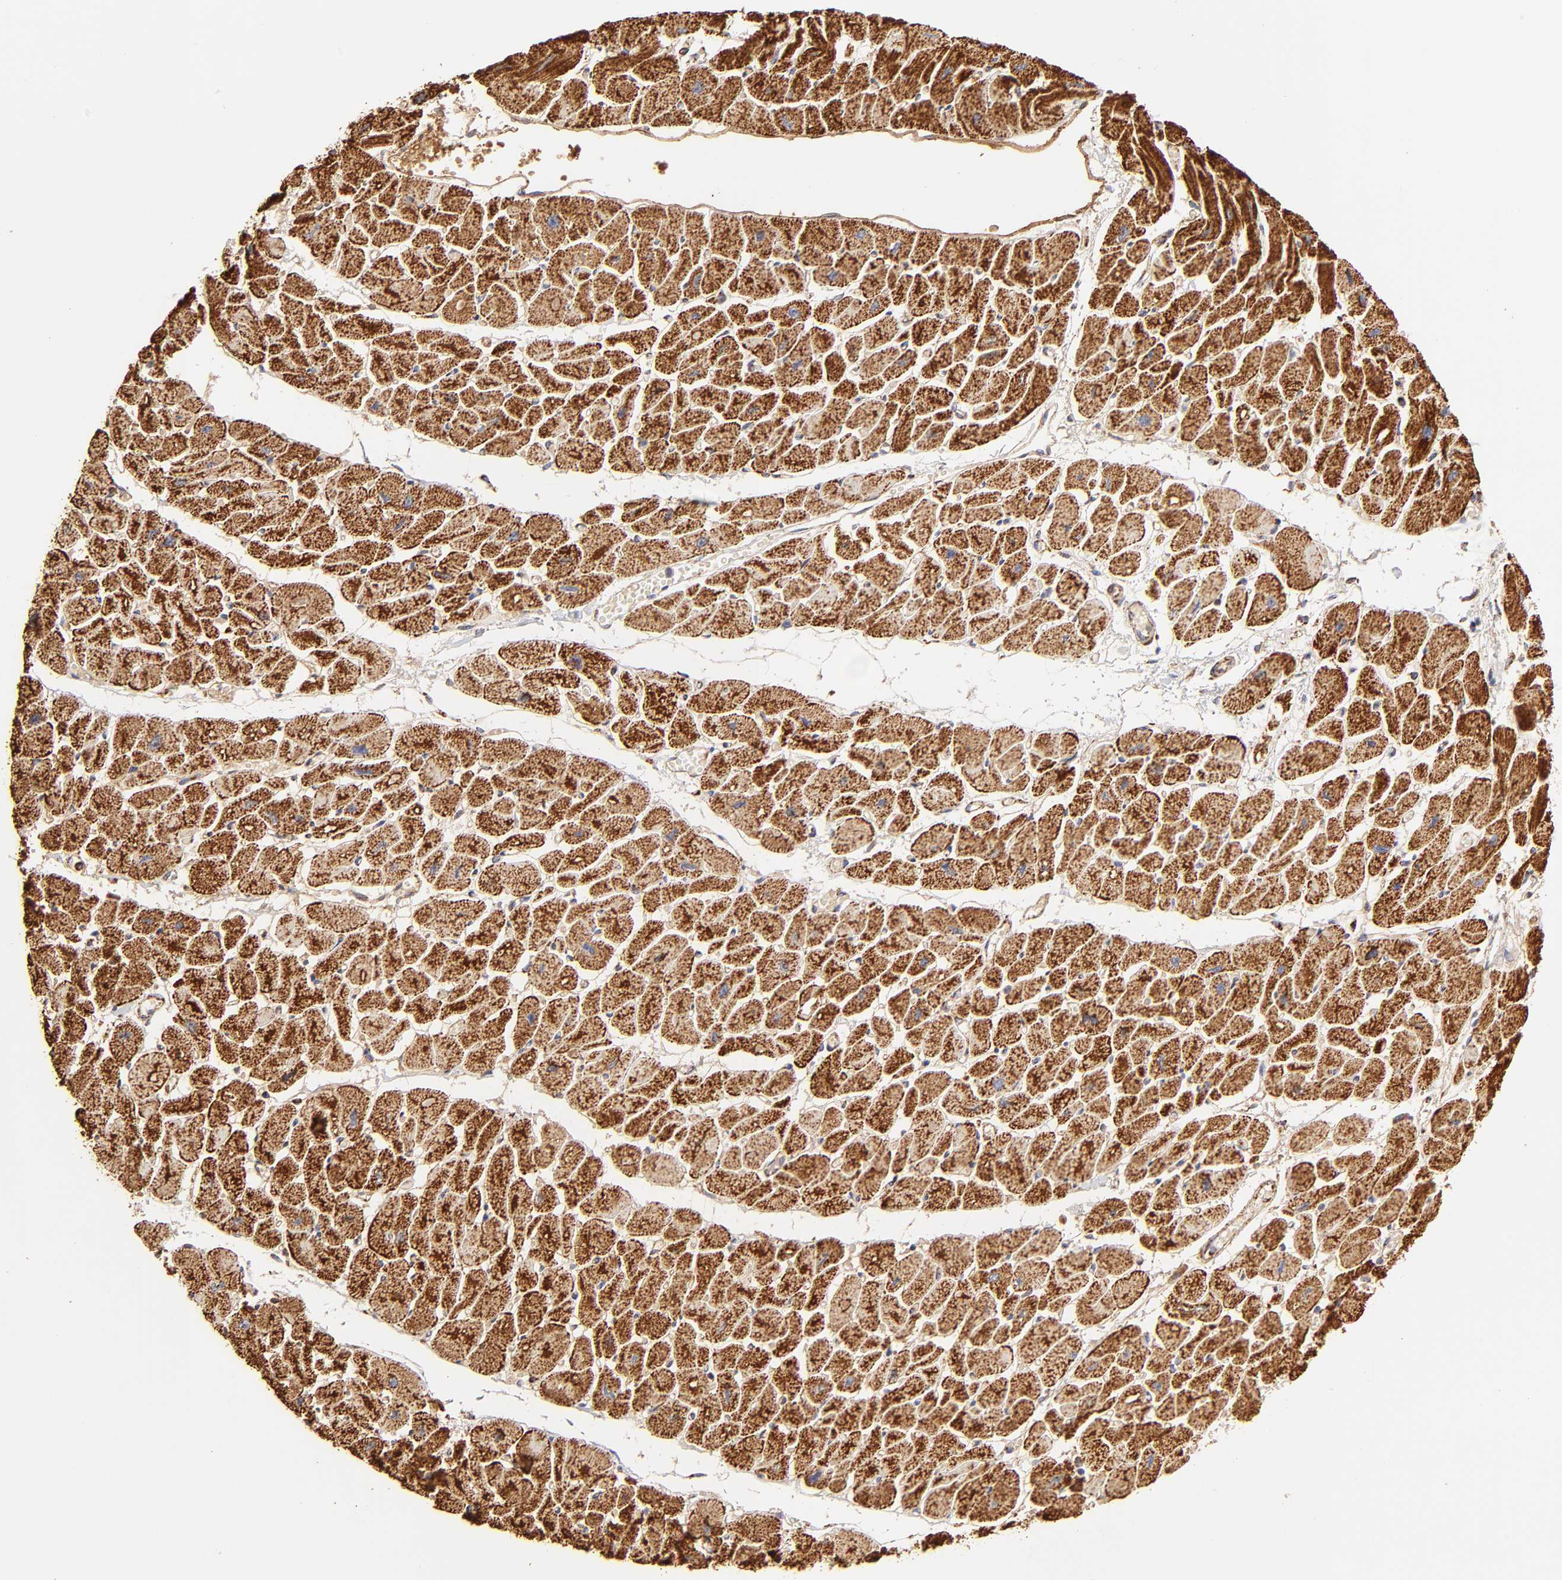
{"staining": {"intensity": "strong", "quantity": ">75%", "location": "cytoplasmic/membranous"}, "tissue": "heart muscle", "cell_type": "Cardiomyocytes", "image_type": "normal", "snomed": [{"axis": "morphology", "description": "Normal tissue, NOS"}, {"axis": "topography", "description": "Heart"}], "caption": "Immunohistochemistry image of normal heart muscle: heart muscle stained using immunohistochemistry (IHC) shows high levels of strong protein expression localized specifically in the cytoplasmic/membranous of cardiomyocytes, appearing as a cytoplasmic/membranous brown color.", "gene": "ECH1", "patient": {"sex": "female", "age": 54}}